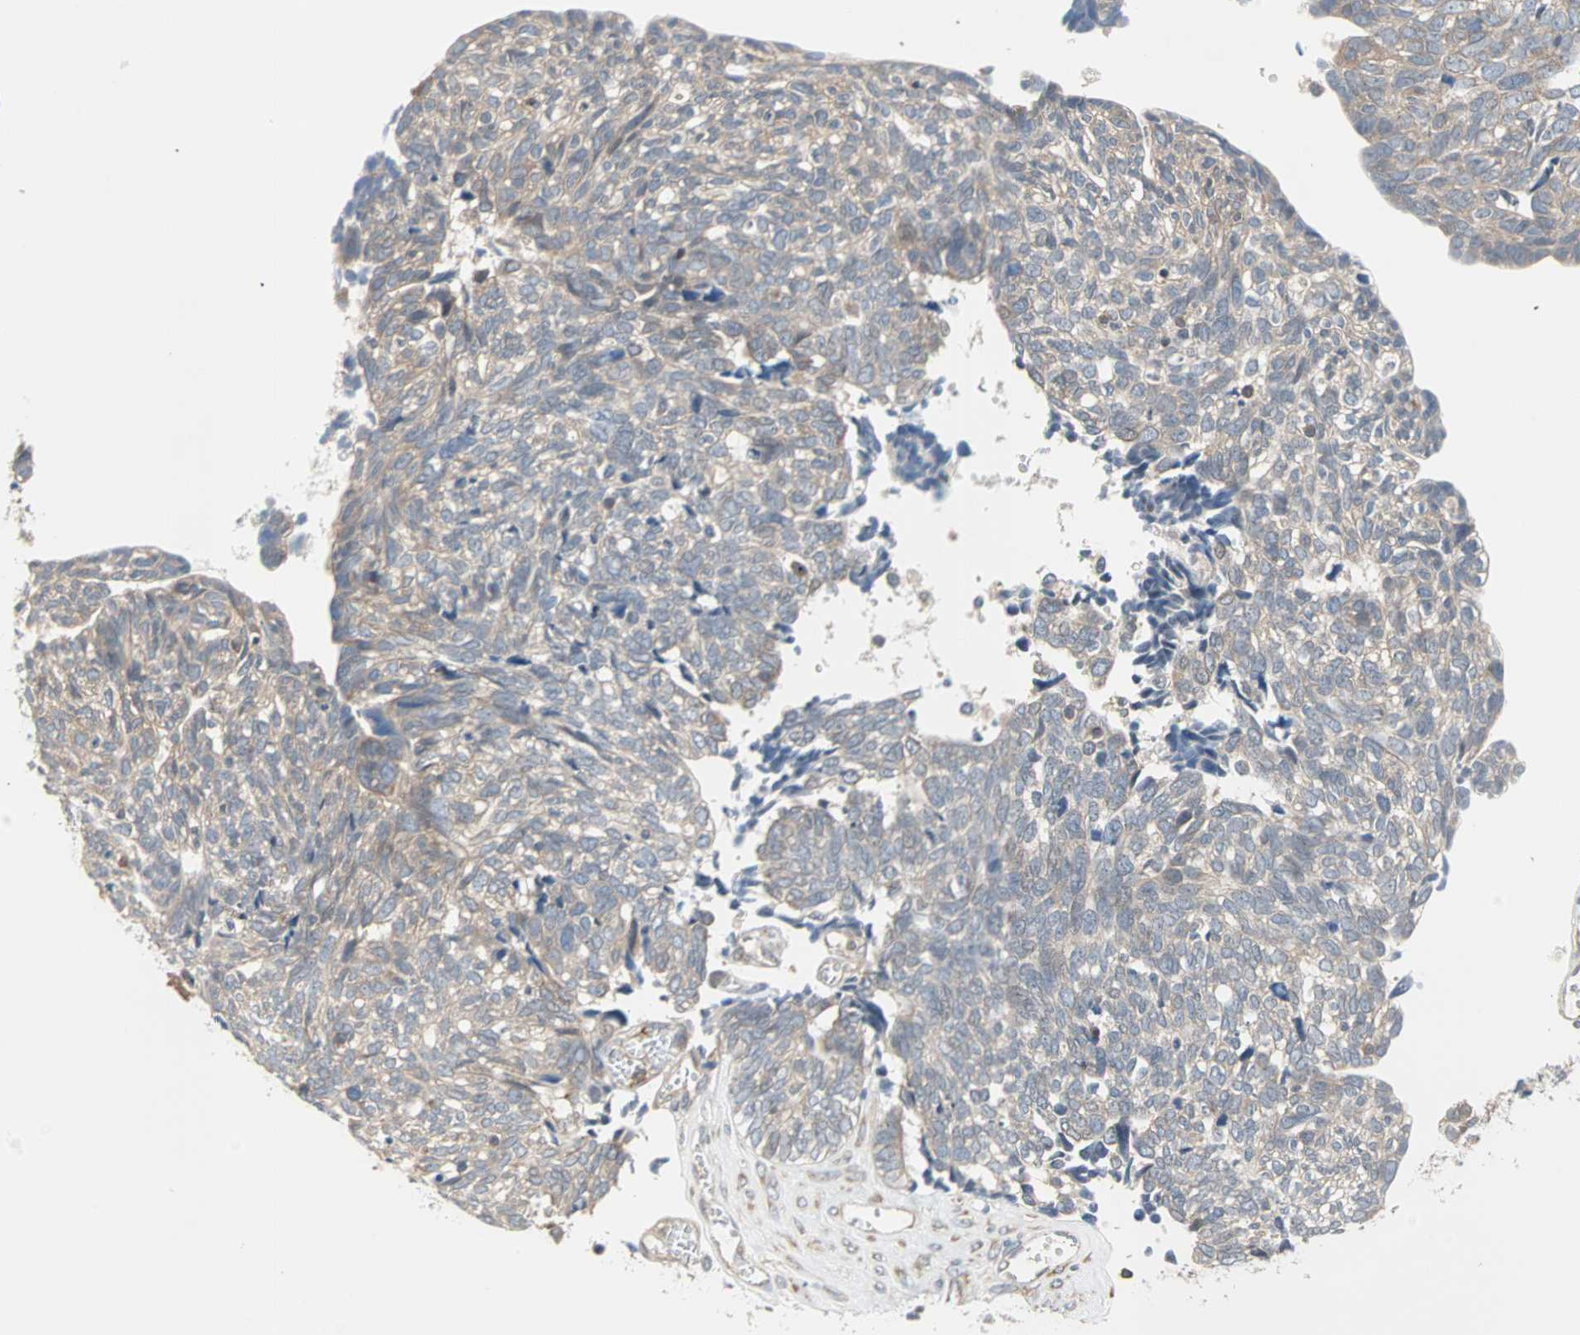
{"staining": {"intensity": "weak", "quantity": ">75%", "location": "cytoplasmic/membranous"}, "tissue": "ovarian cancer", "cell_type": "Tumor cells", "image_type": "cancer", "snomed": [{"axis": "morphology", "description": "Cystadenocarcinoma, serous, NOS"}, {"axis": "topography", "description": "Ovary"}], "caption": "Human ovarian serous cystadenocarcinoma stained with a protein marker reveals weak staining in tumor cells.", "gene": "SAR1A", "patient": {"sex": "female", "age": 79}}